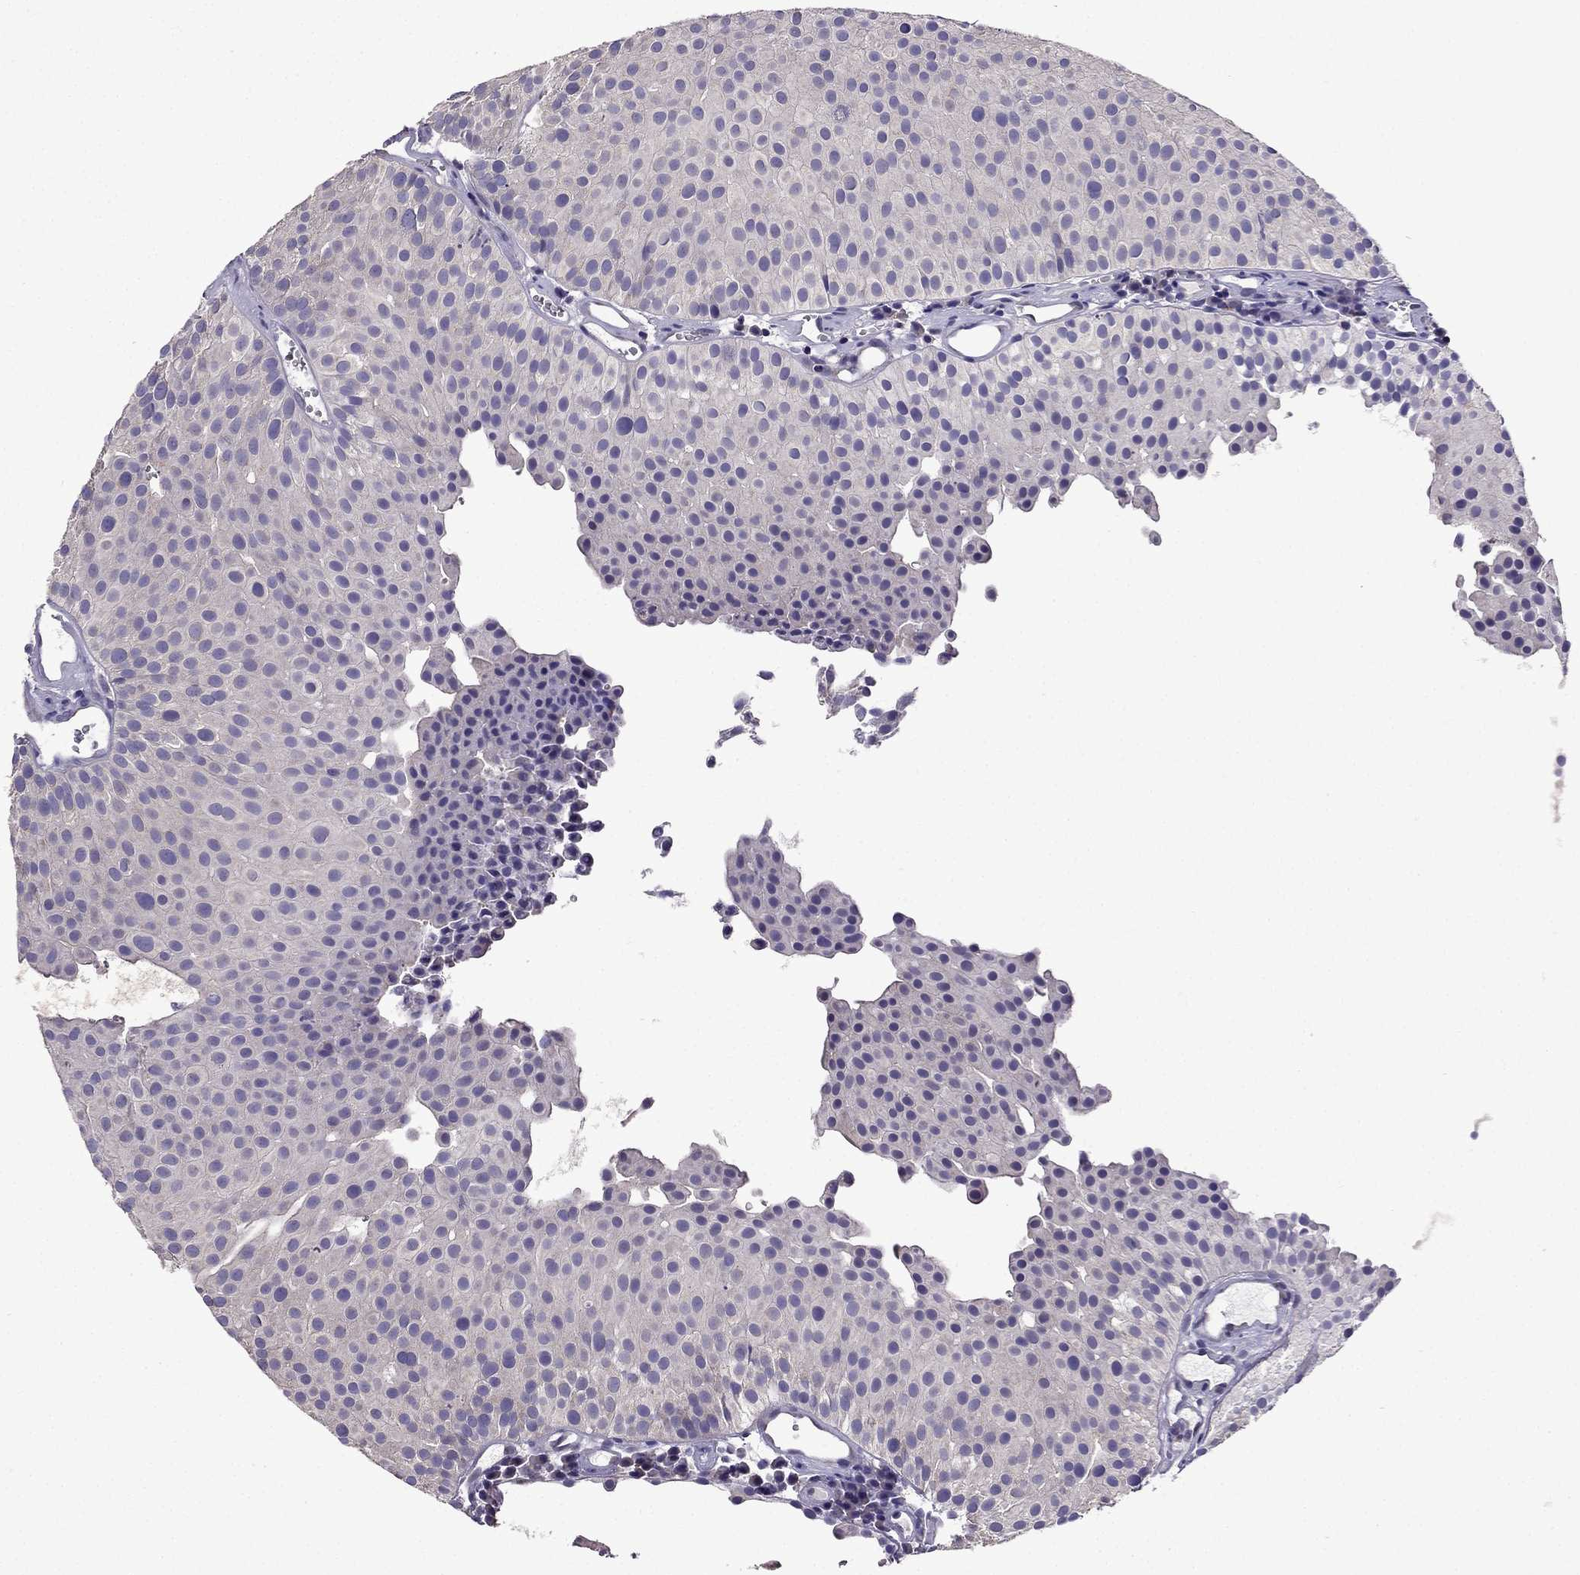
{"staining": {"intensity": "negative", "quantity": "none", "location": "none"}, "tissue": "urothelial cancer", "cell_type": "Tumor cells", "image_type": "cancer", "snomed": [{"axis": "morphology", "description": "Urothelial carcinoma, Low grade"}, {"axis": "topography", "description": "Urinary bladder"}], "caption": "This is an immunohistochemistry (IHC) micrograph of human urothelial carcinoma (low-grade). There is no positivity in tumor cells.", "gene": "TTN", "patient": {"sex": "female", "age": 87}}